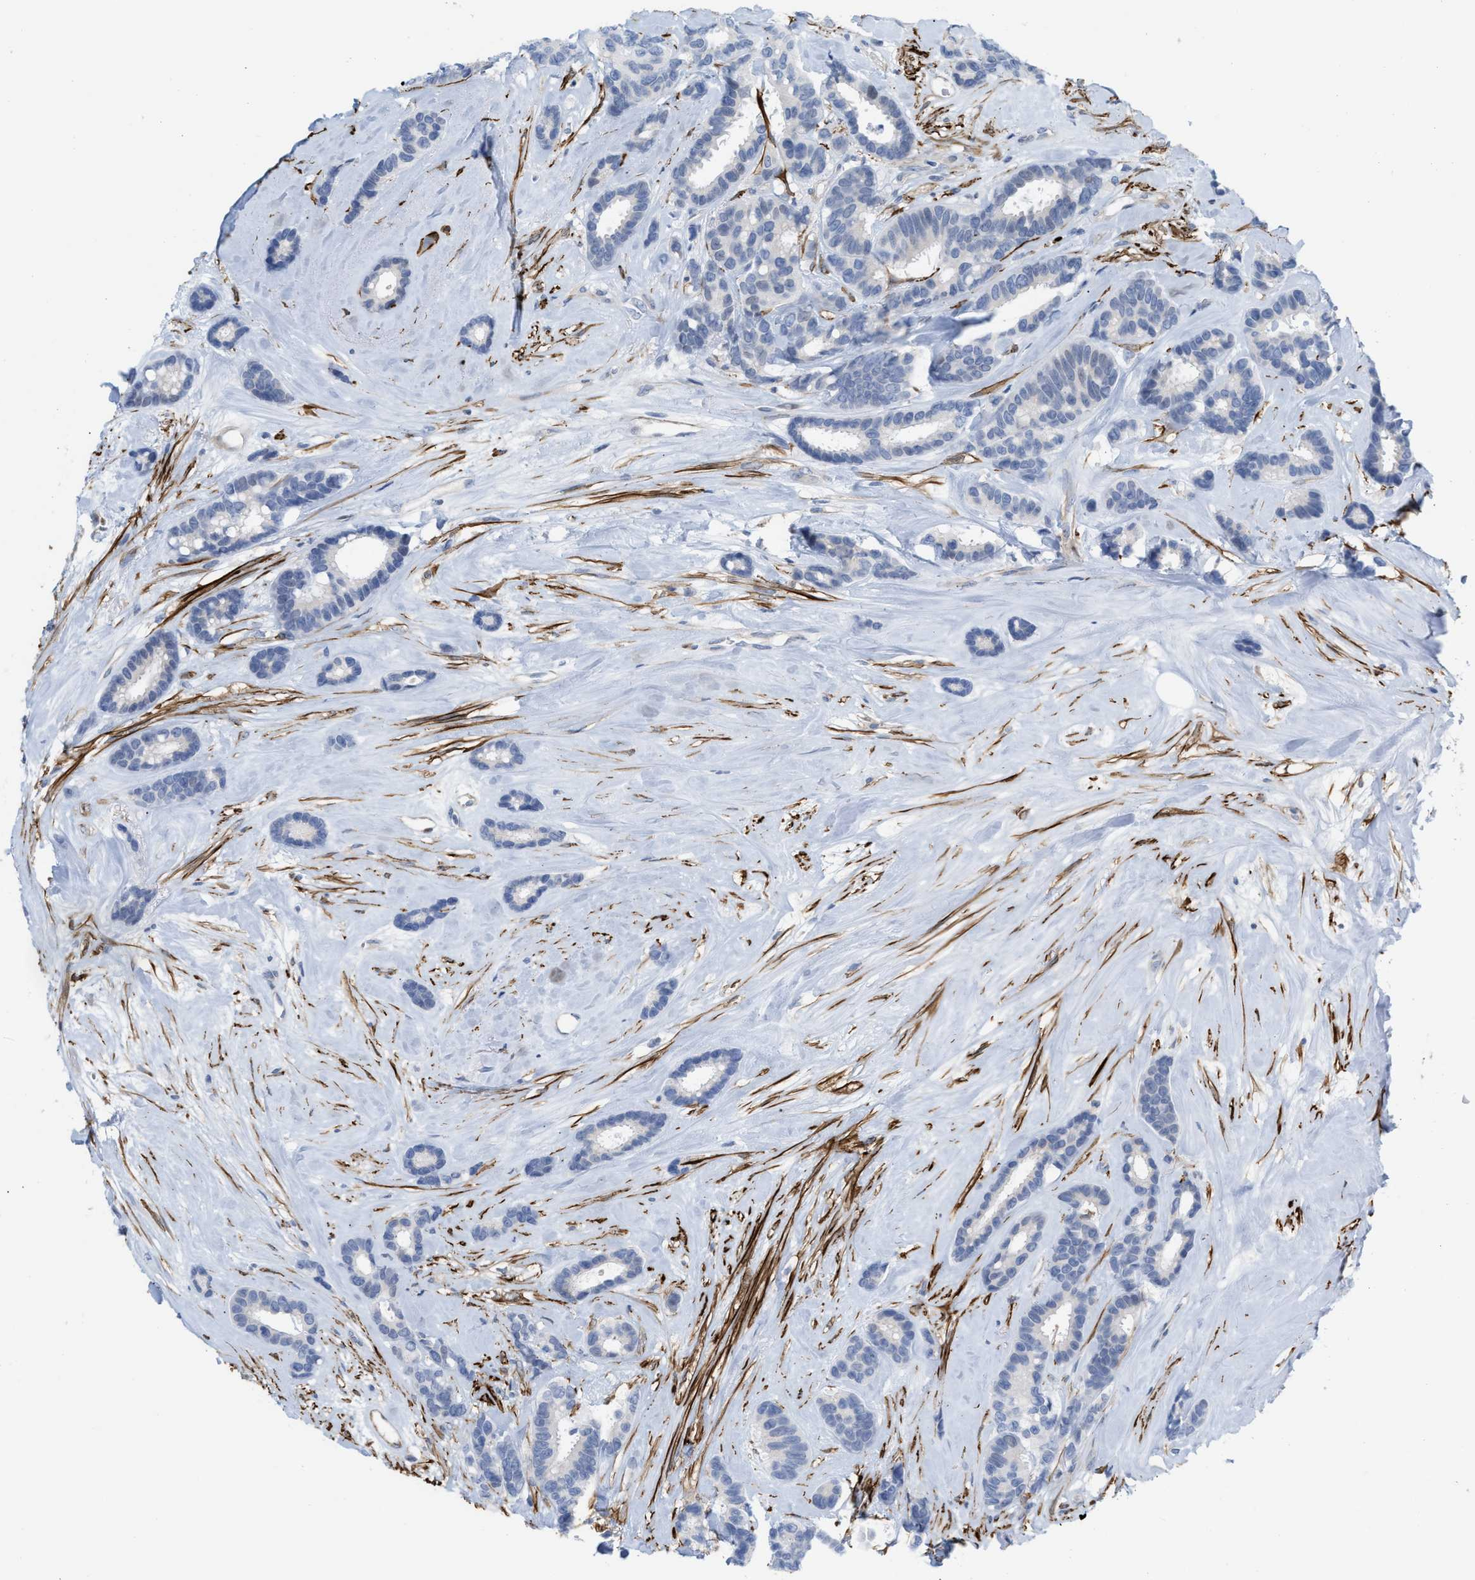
{"staining": {"intensity": "negative", "quantity": "none", "location": "none"}, "tissue": "breast cancer", "cell_type": "Tumor cells", "image_type": "cancer", "snomed": [{"axis": "morphology", "description": "Duct carcinoma"}, {"axis": "topography", "description": "Breast"}], "caption": "Immunohistochemistry (IHC) image of intraductal carcinoma (breast) stained for a protein (brown), which reveals no expression in tumor cells. The staining is performed using DAB brown chromogen with nuclei counter-stained in using hematoxylin.", "gene": "TAGLN", "patient": {"sex": "female", "age": 87}}